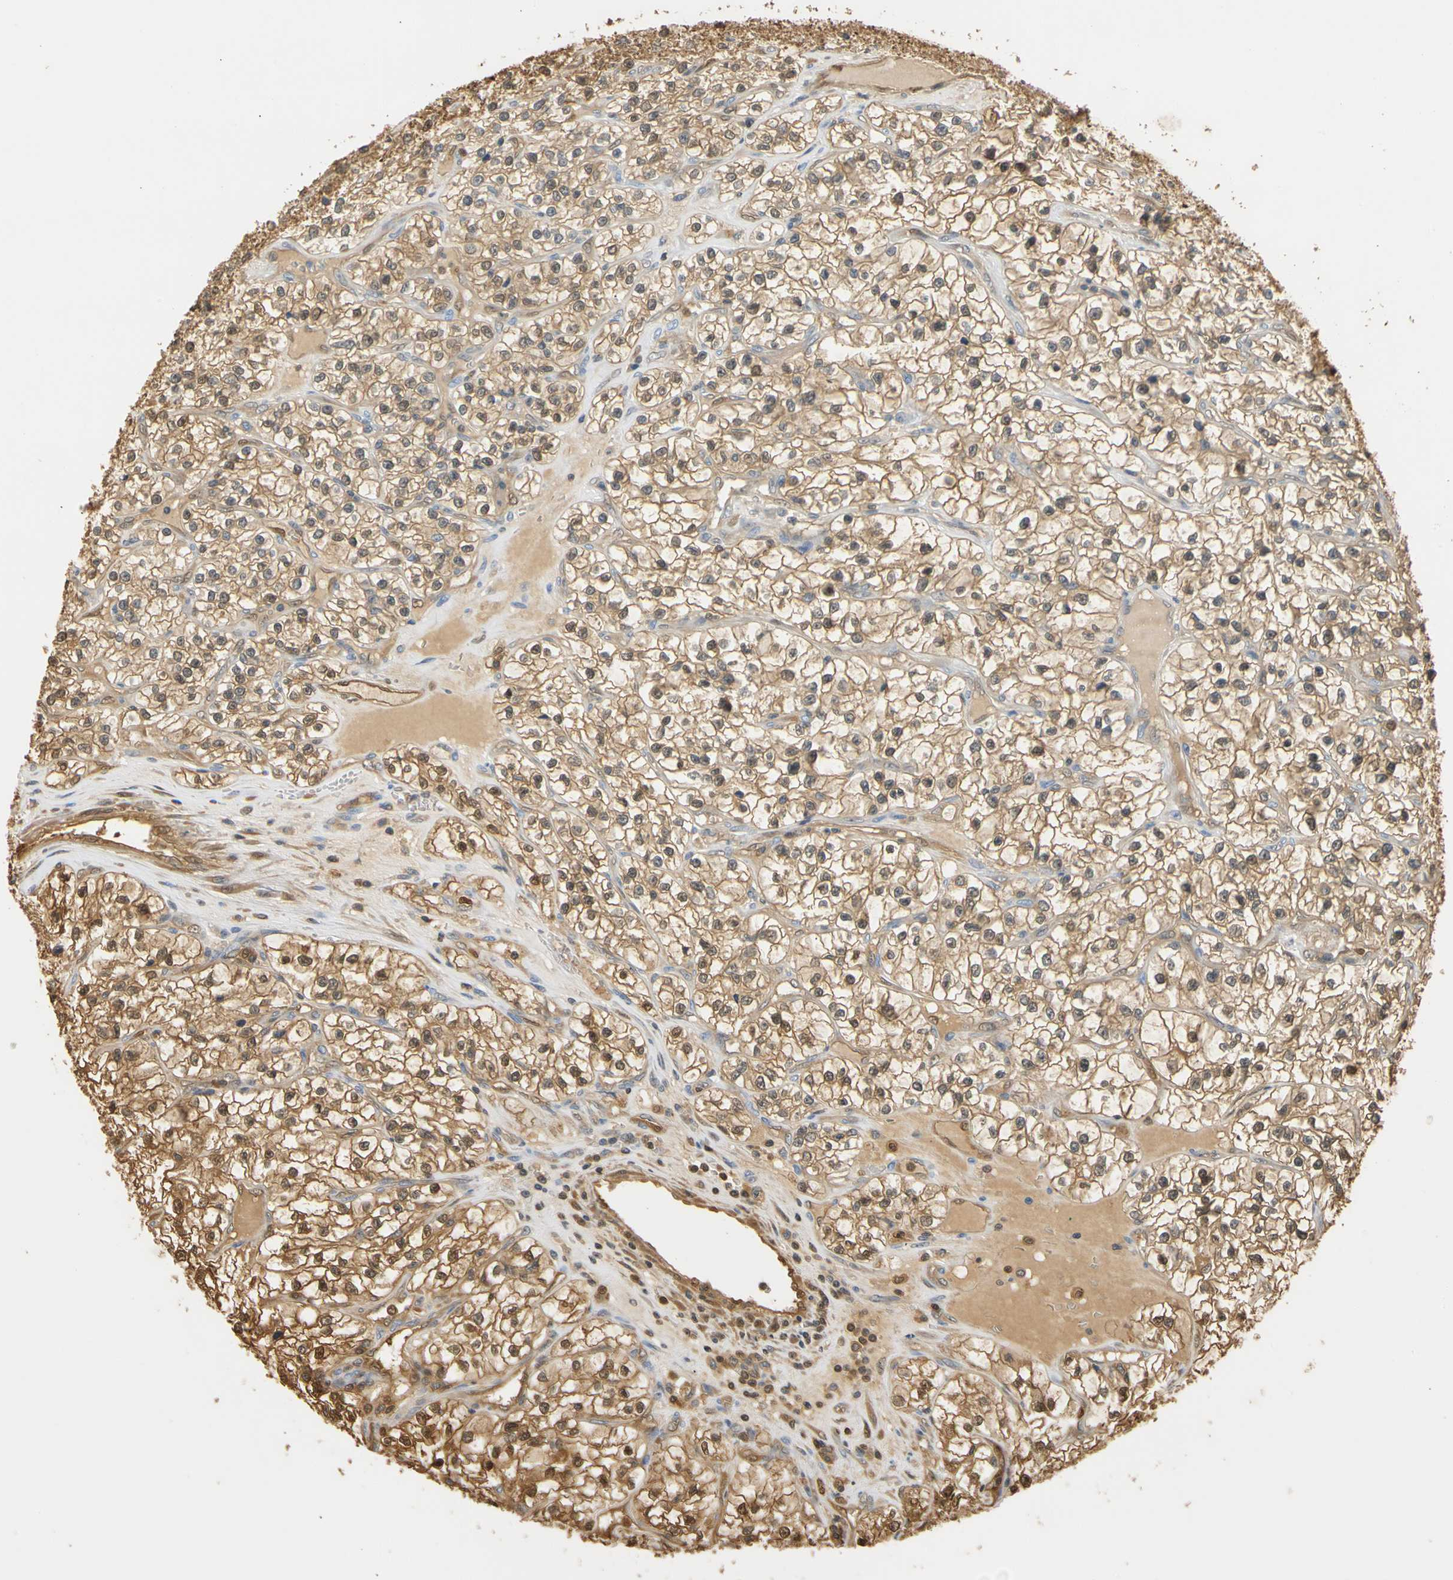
{"staining": {"intensity": "moderate", "quantity": ">75%", "location": "cytoplasmic/membranous,nuclear"}, "tissue": "renal cancer", "cell_type": "Tumor cells", "image_type": "cancer", "snomed": [{"axis": "morphology", "description": "Adenocarcinoma, NOS"}, {"axis": "topography", "description": "Kidney"}], "caption": "A high-resolution histopathology image shows immunohistochemistry (IHC) staining of adenocarcinoma (renal), which demonstrates moderate cytoplasmic/membranous and nuclear staining in approximately >75% of tumor cells. (DAB IHC, brown staining for protein, blue staining for nuclei).", "gene": "S100A6", "patient": {"sex": "female", "age": 57}}